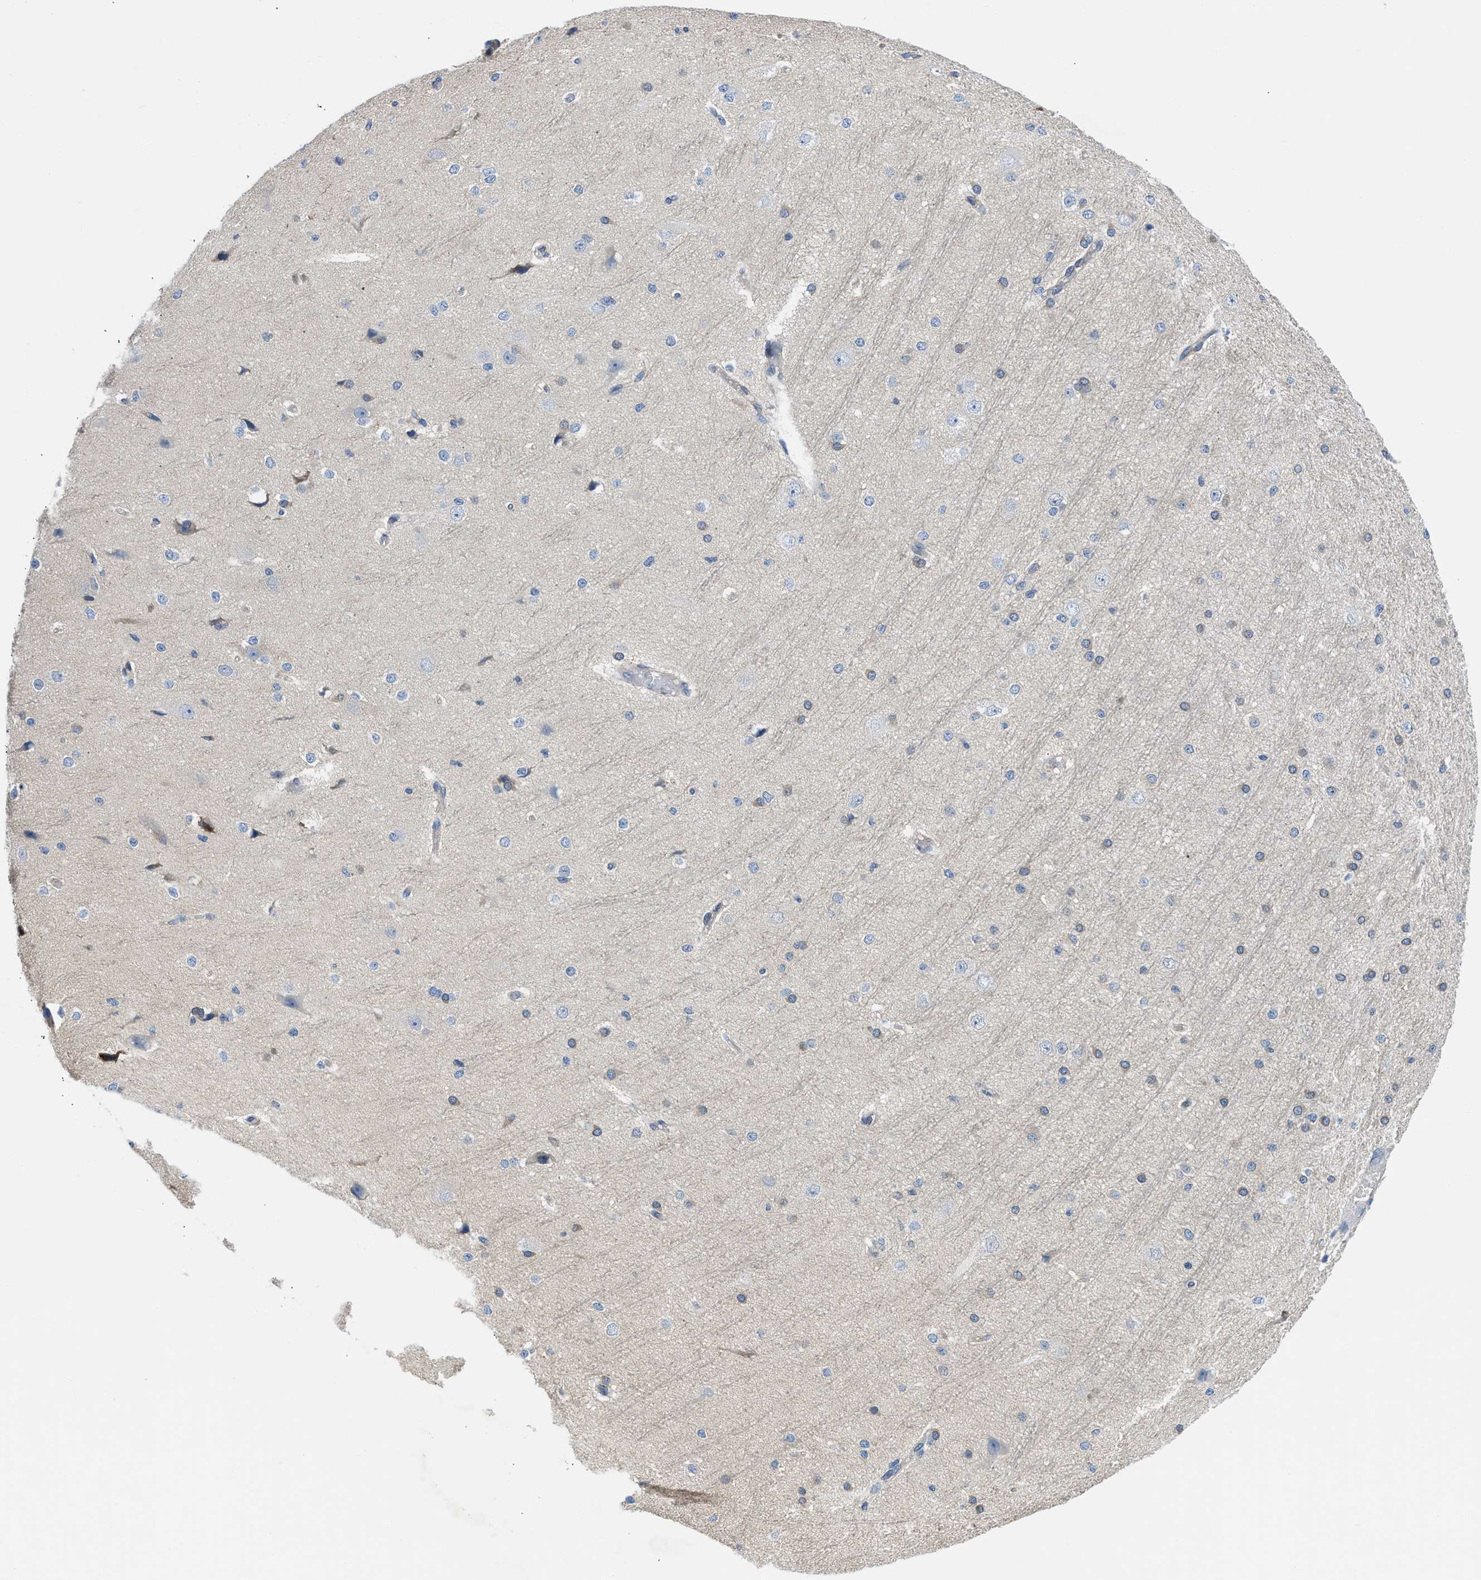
{"staining": {"intensity": "negative", "quantity": "none", "location": "none"}, "tissue": "cerebral cortex", "cell_type": "Endothelial cells", "image_type": "normal", "snomed": [{"axis": "morphology", "description": "Normal tissue, NOS"}, {"axis": "morphology", "description": "Developmental malformation"}, {"axis": "topography", "description": "Cerebral cortex"}], "caption": "Protein analysis of benign cerebral cortex demonstrates no significant expression in endothelial cells. The staining is performed using DAB (3,3'-diaminobenzidine) brown chromogen with nuclei counter-stained in using hematoxylin.", "gene": "BNC2", "patient": {"sex": "female", "age": 30}}